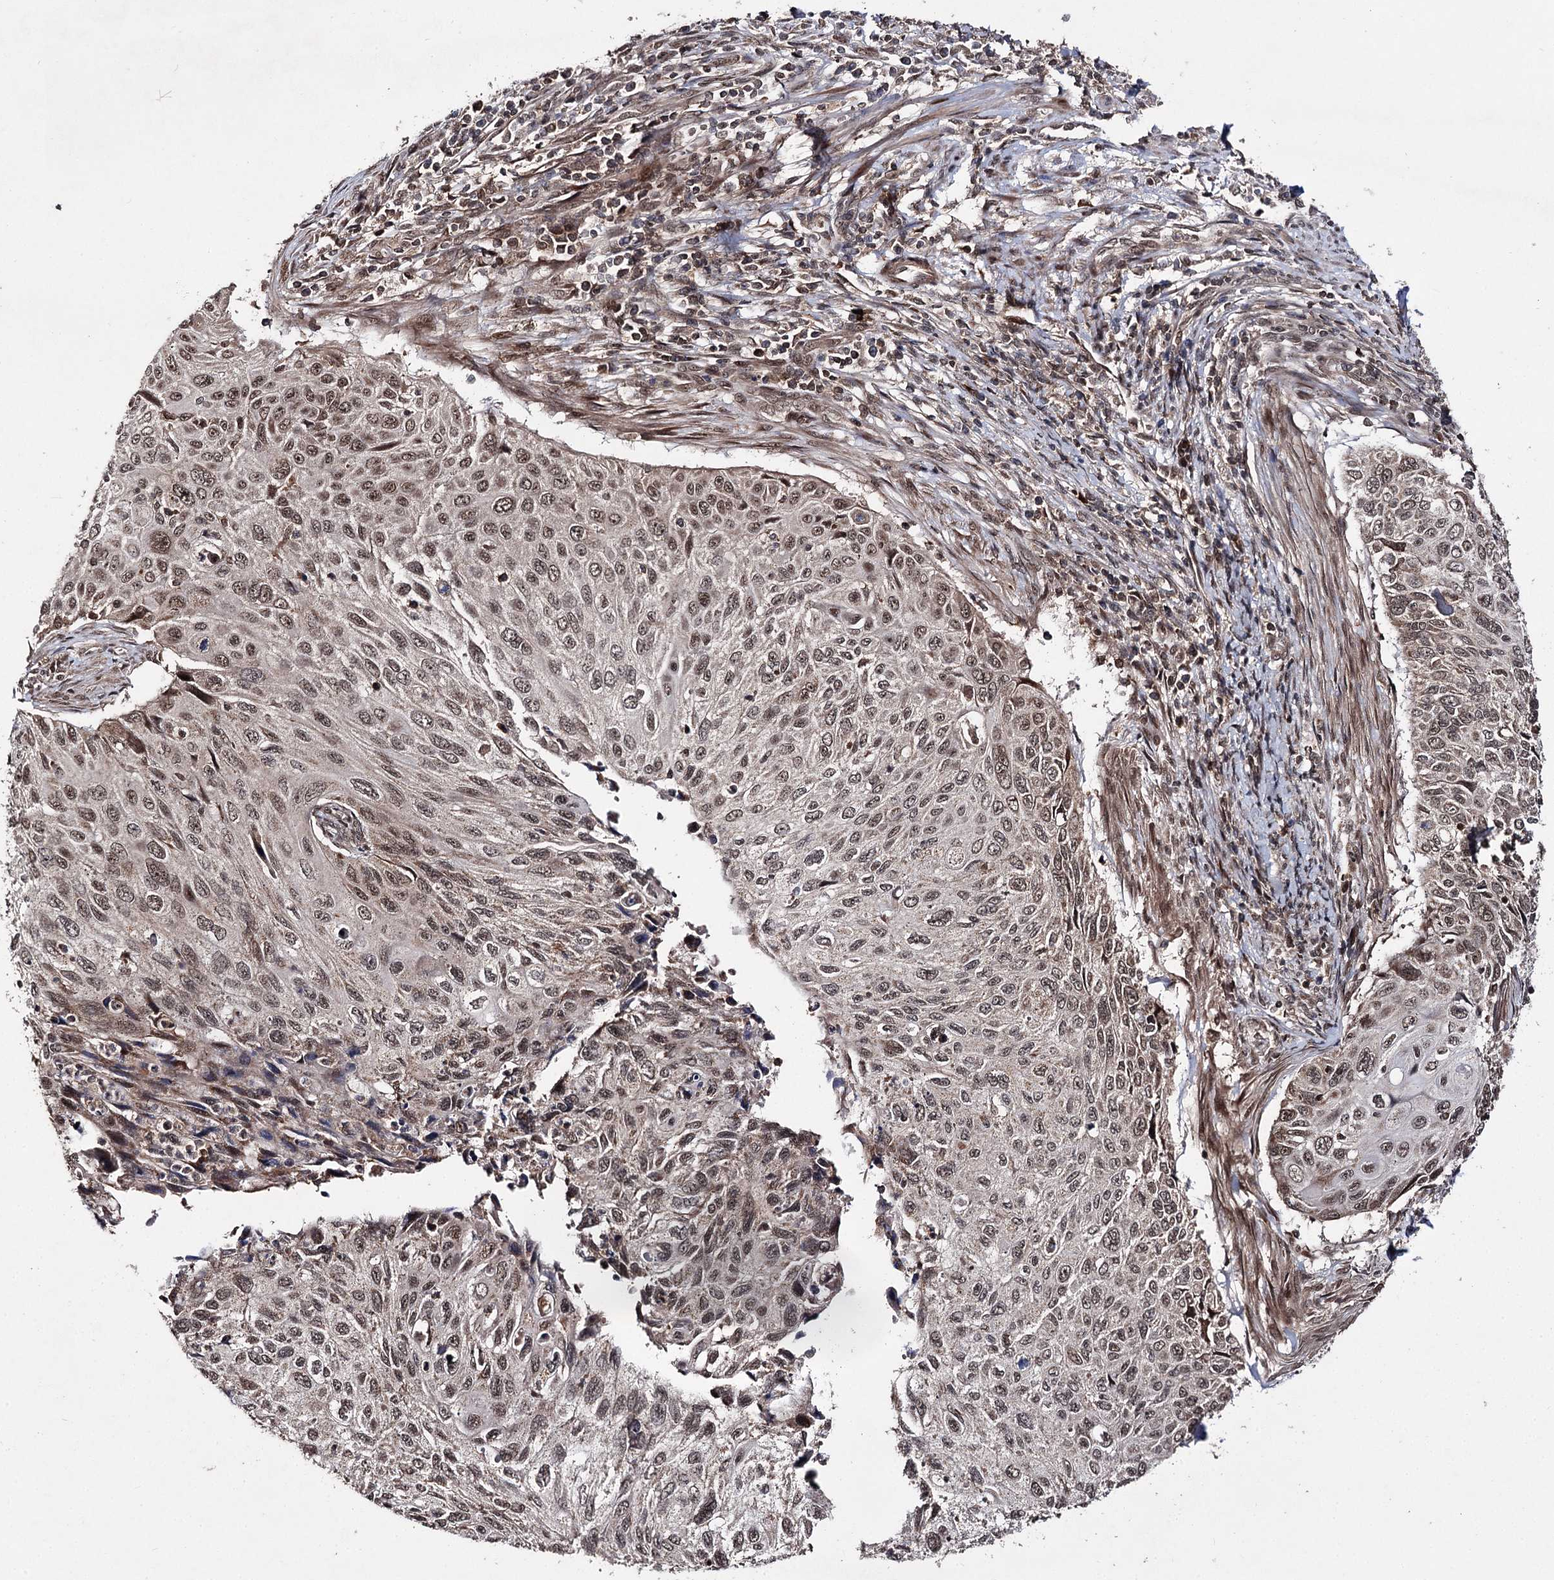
{"staining": {"intensity": "moderate", "quantity": "25%-75%", "location": "nuclear"}, "tissue": "cervical cancer", "cell_type": "Tumor cells", "image_type": "cancer", "snomed": [{"axis": "morphology", "description": "Squamous cell carcinoma, NOS"}, {"axis": "topography", "description": "Cervix"}], "caption": "Human squamous cell carcinoma (cervical) stained with a brown dye shows moderate nuclear positive expression in about 25%-75% of tumor cells.", "gene": "FAM53B", "patient": {"sex": "female", "age": 70}}